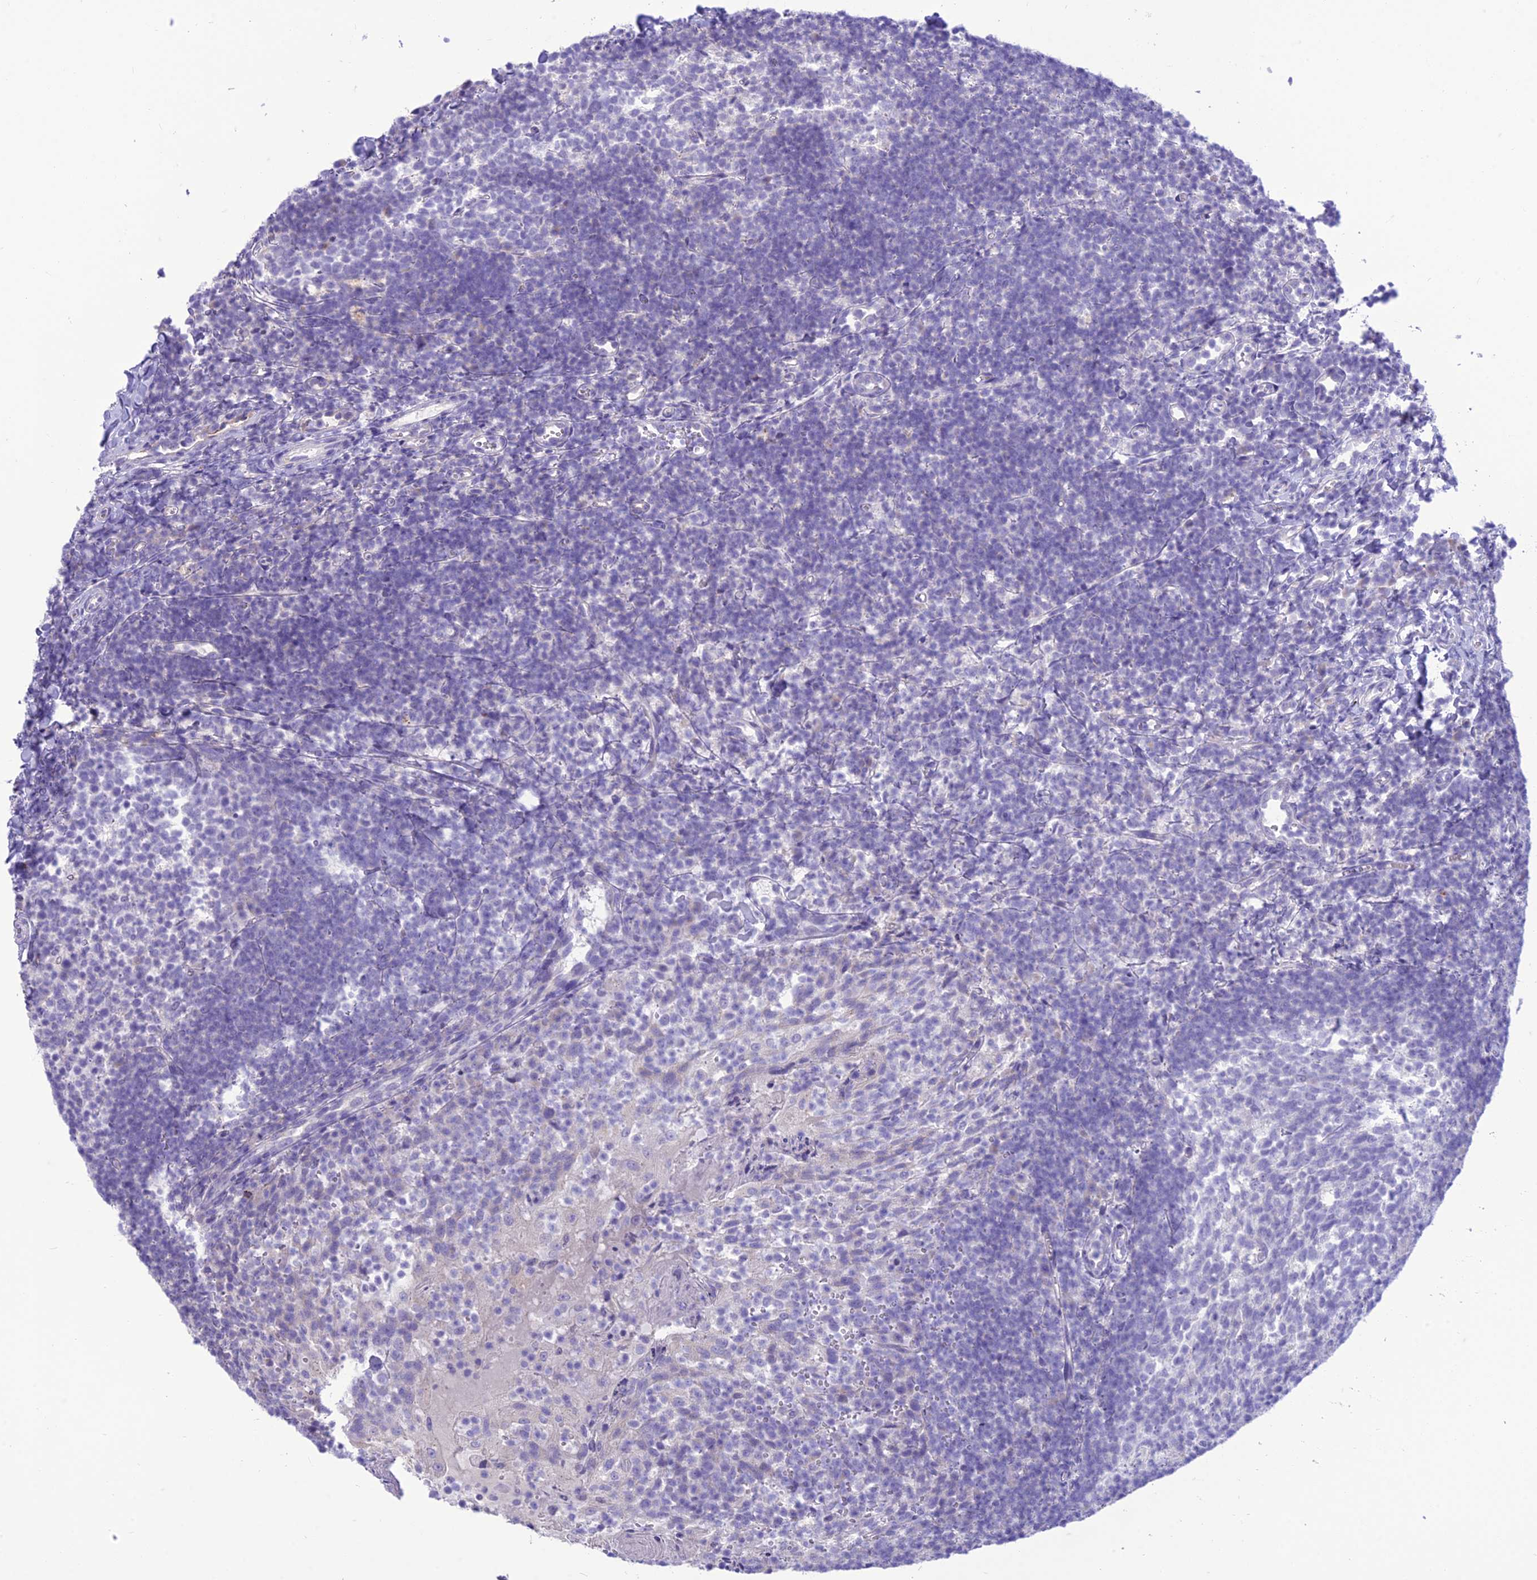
{"staining": {"intensity": "negative", "quantity": "none", "location": "none"}, "tissue": "tonsil", "cell_type": "Germinal center cells", "image_type": "normal", "snomed": [{"axis": "morphology", "description": "Normal tissue, NOS"}, {"axis": "topography", "description": "Tonsil"}], "caption": "Micrograph shows no significant protein expression in germinal center cells of benign tonsil.", "gene": "DHDH", "patient": {"sex": "female", "age": 10}}